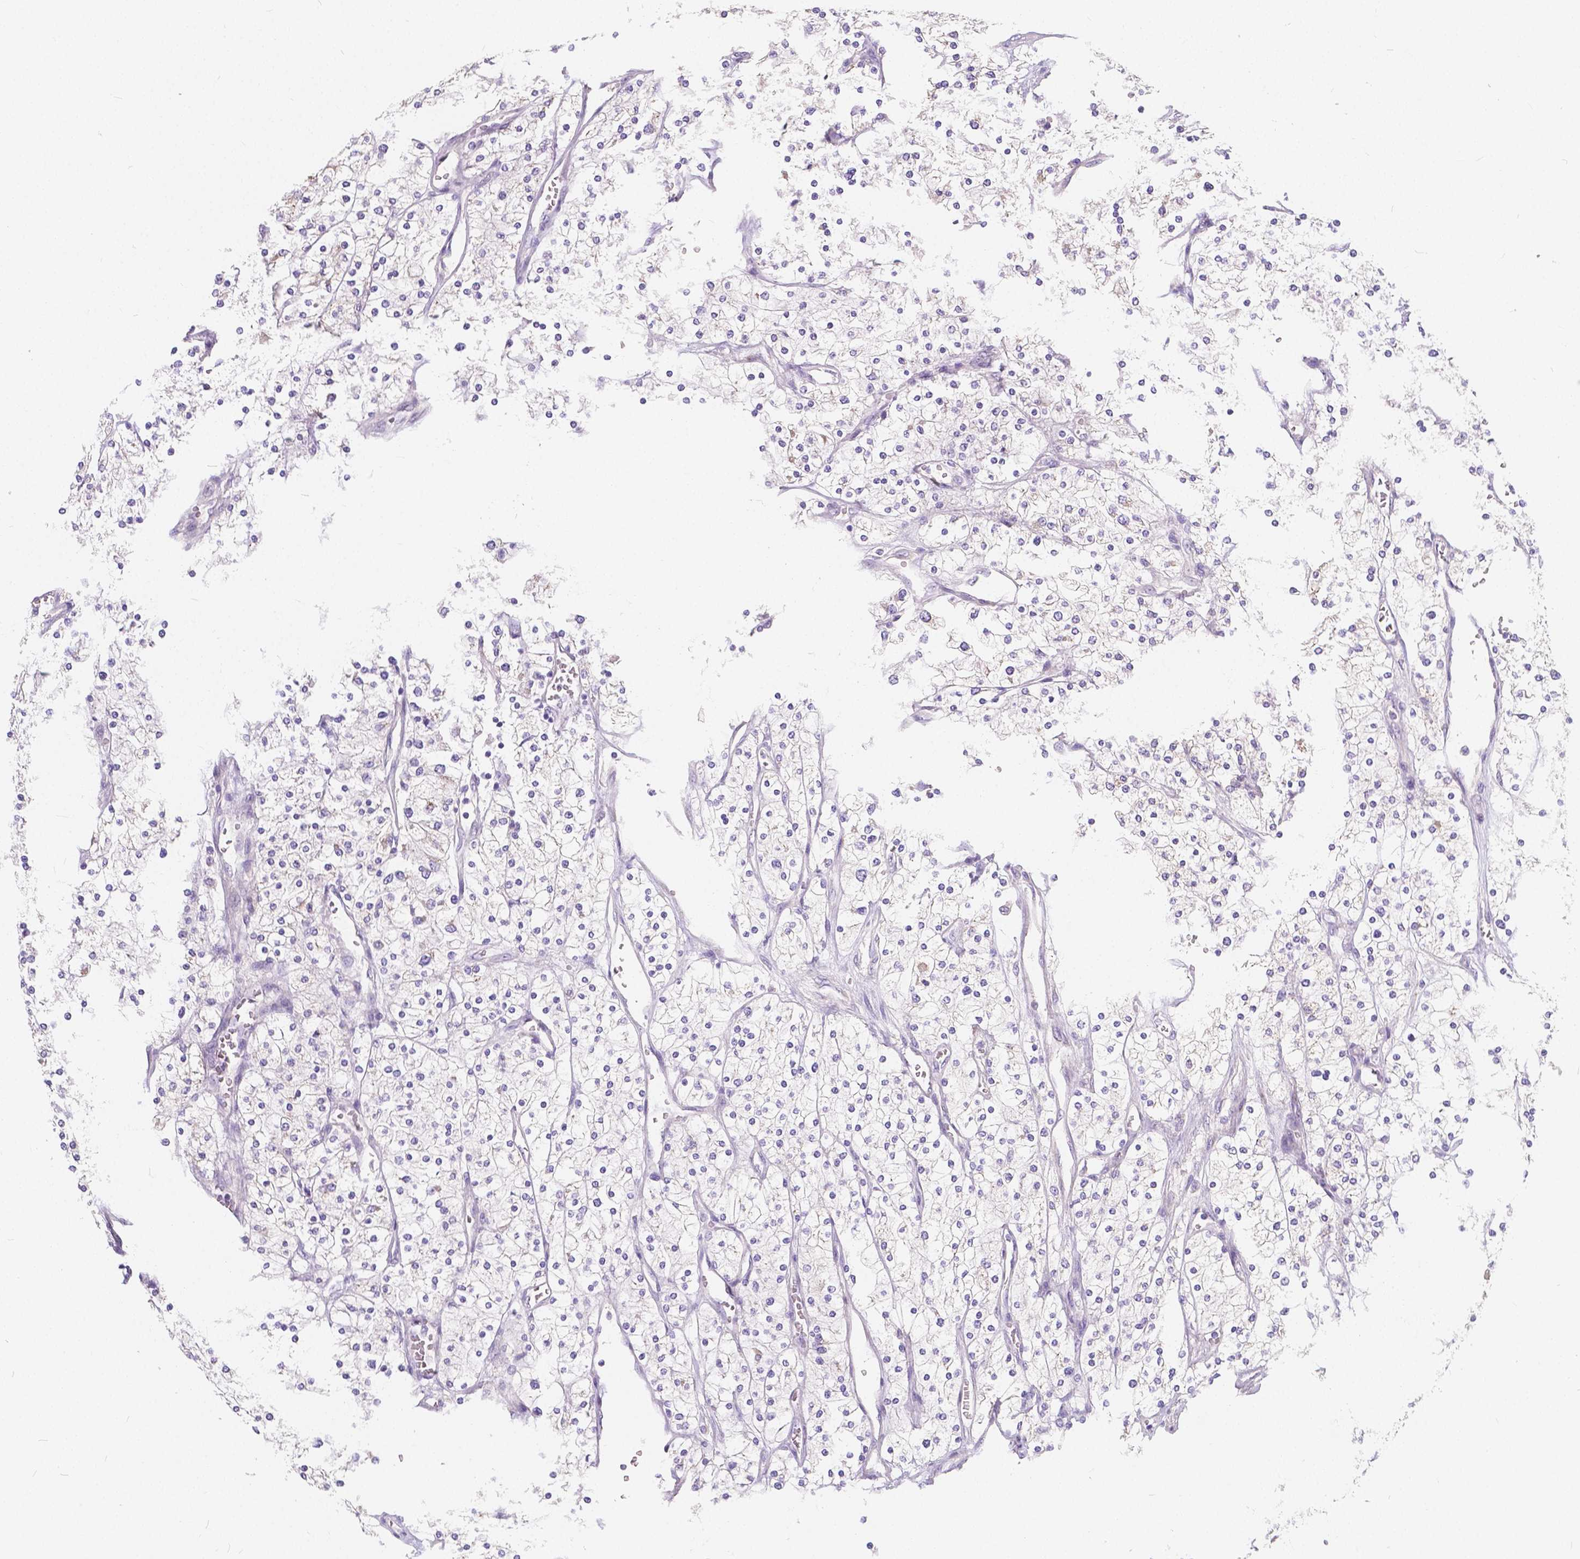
{"staining": {"intensity": "negative", "quantity": "none", "location": "none"}, "tissue": "renal cancer", "cell_type": "Tumor cells", "image_type": "cancer", "snomed": [{"axis": "morphology", "description": "Adenocarcinoma, NOS"}, {"axis": "topography", "description": "Kidney"}], "caption": "DAB immunohistochemical staining of human renal adenocarcinoma demonstrates no significant staining in tumor cells. (Immunohistochemistry, brightfield microscopy, high magnification).", "gene": "RNF186", "patient": {"sex": "male", "age": 80}}